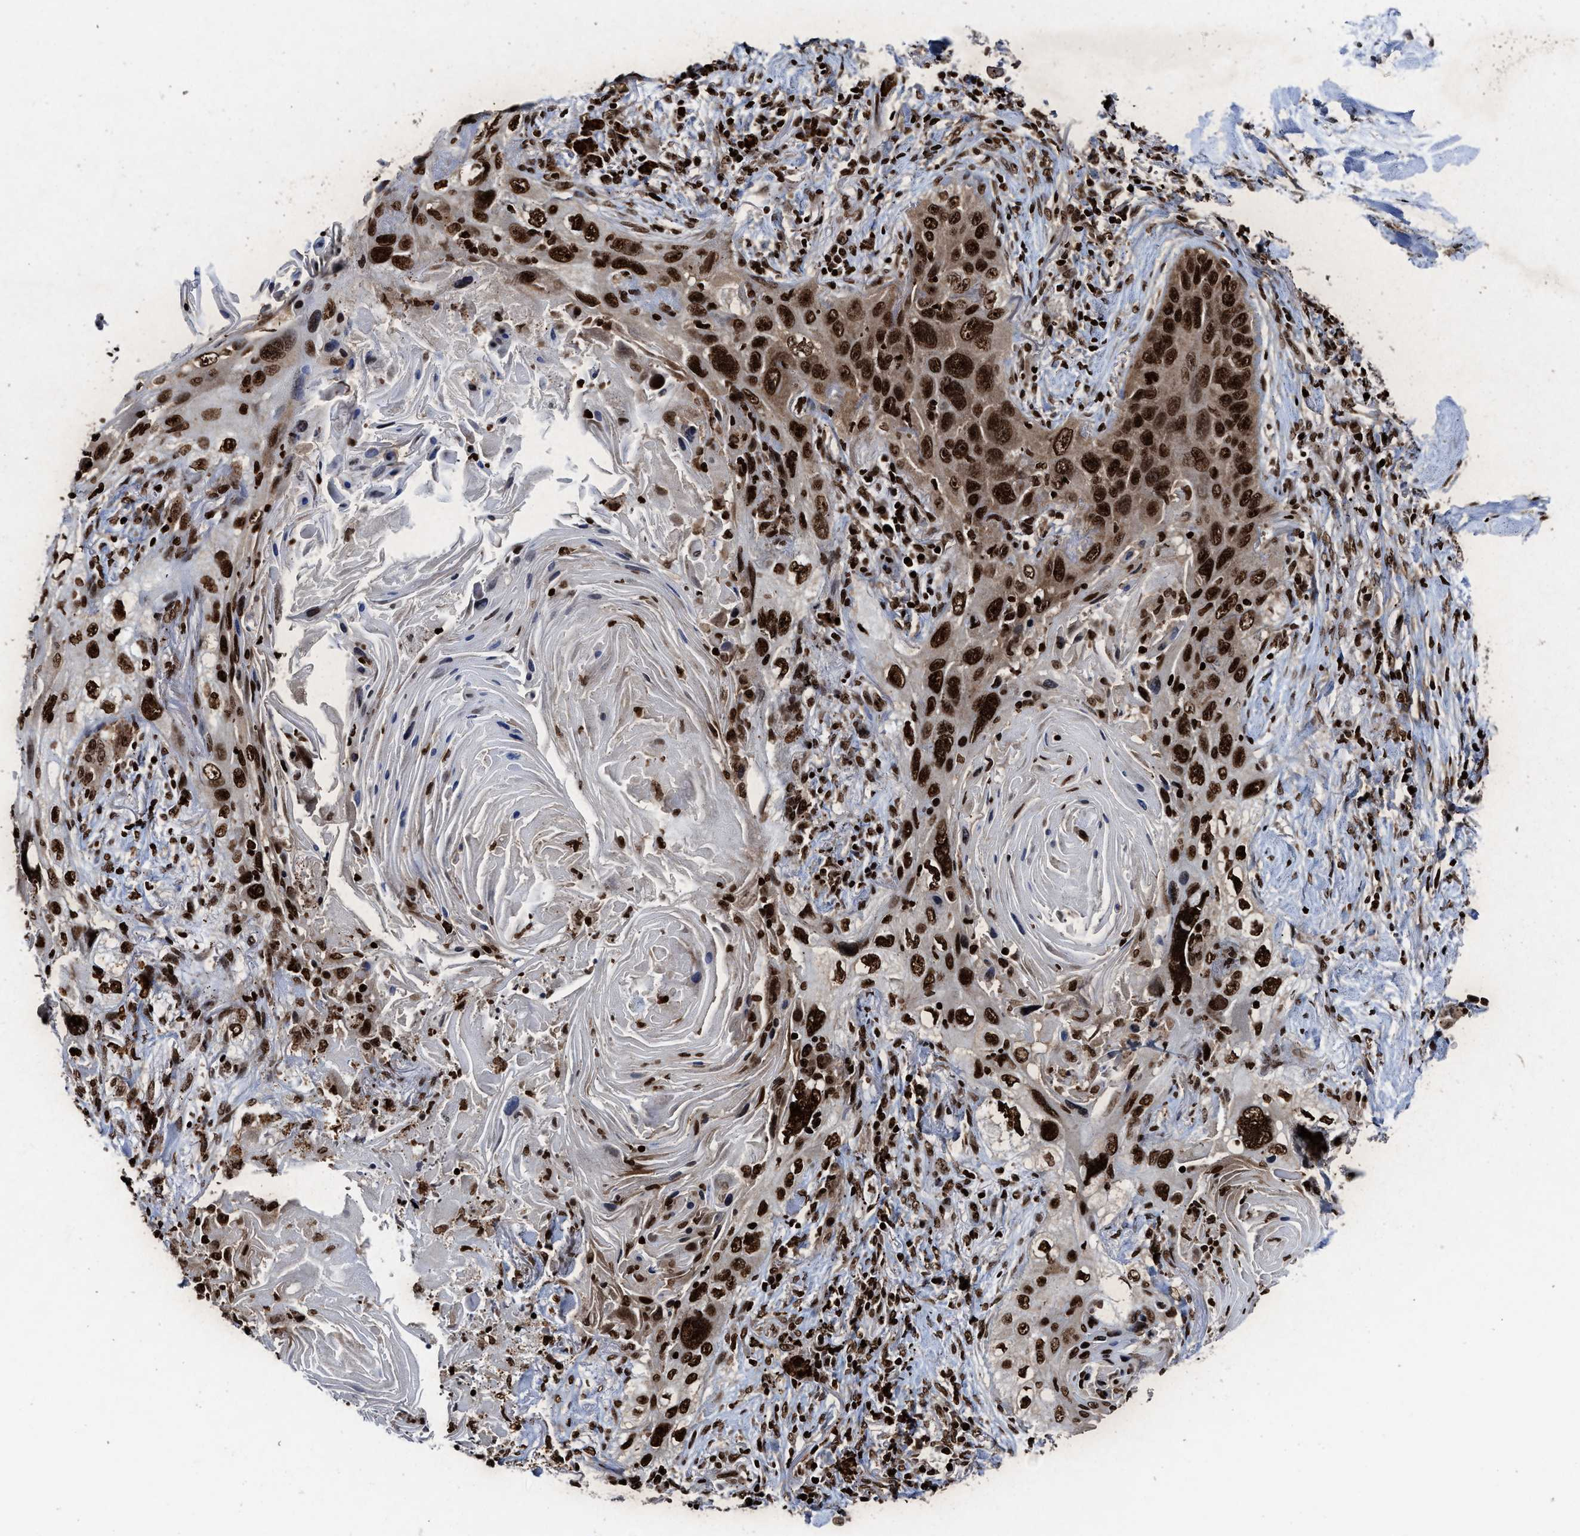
{"staining": {"intensity": "strong", "quantity": ">75%", "location": "cytoplasmic/membranous,nuclear"}, "tissue": "lung cancer", "cell_type": "Tumor cells", "image_type": "cancer", "snomed": [{"axis": "morphology", "description": "Squamous cell carcinoma, NOS"}, {"axis": "topography", "description": "Lung"}], "caption": "Immunohistochemical staining of human squamous cell carcinoma (lung) demonstrates high levels of strong cytoplasmic/membranous and nuclear positivity in about >75% of tumor cells. The protein is stained brown, and the nuclei are stained in blue (DAB IHC with brightfield microscopy, high magnification).", "gene": "ALYREF", "patient": {"sex": "female", "age": 67}}